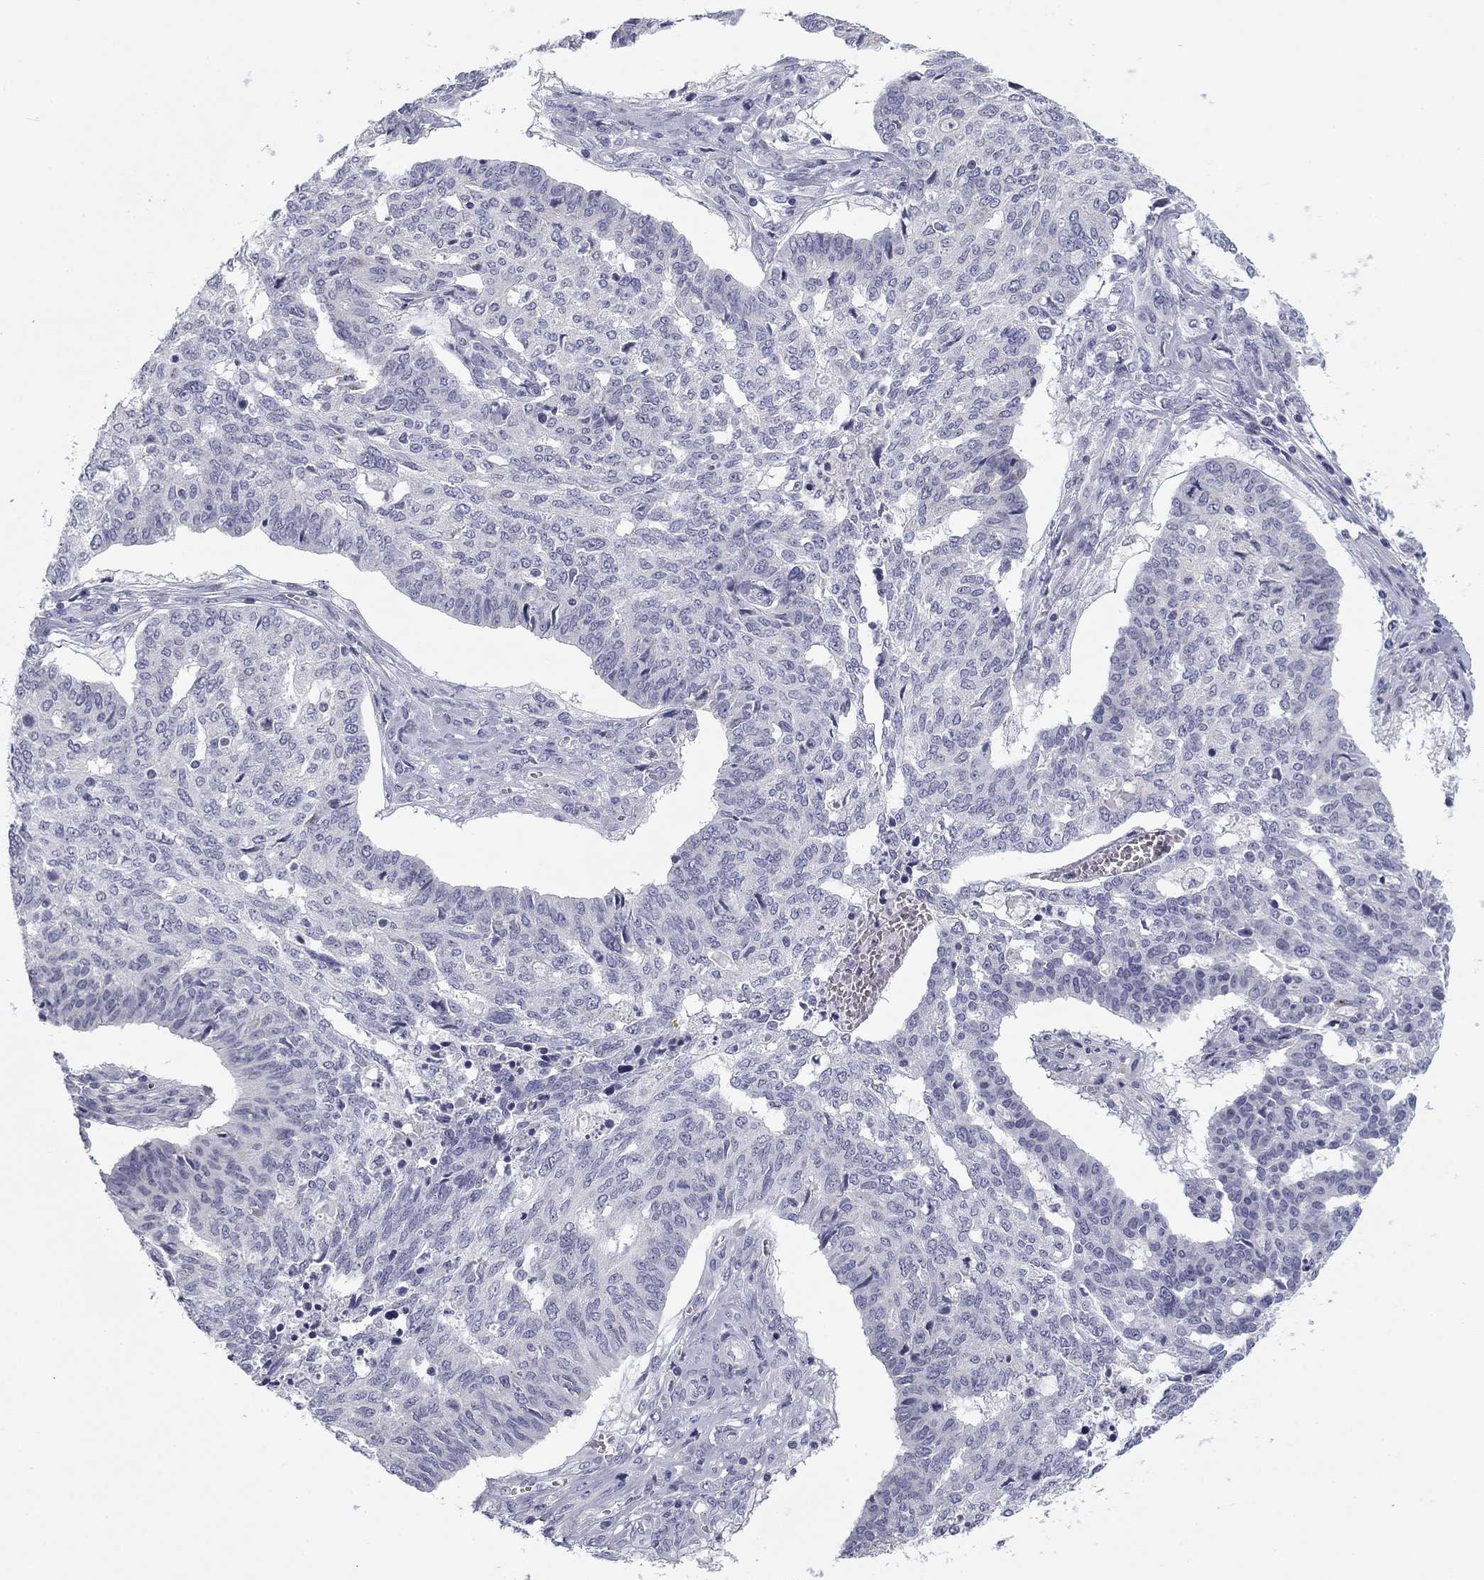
{"staining": {"intensity": "negative", "quantity": "none", "location": "none"}, "tissue": "ovarian cancer", "cell_type": "Tumor cells", "image_type": "cancer", "snomed": [{"axis": "morphology", "description": "Cystadenocarcinoma, serous, NOS"}, {"axis": "topography", "description": "Ovary"}], "caption": "Ovarian cancer was stained to show a protein in brown. There is no significant staining in tumor cells.", "gene": "PRPH", "patient": {"sex": "female", "age": 67}}